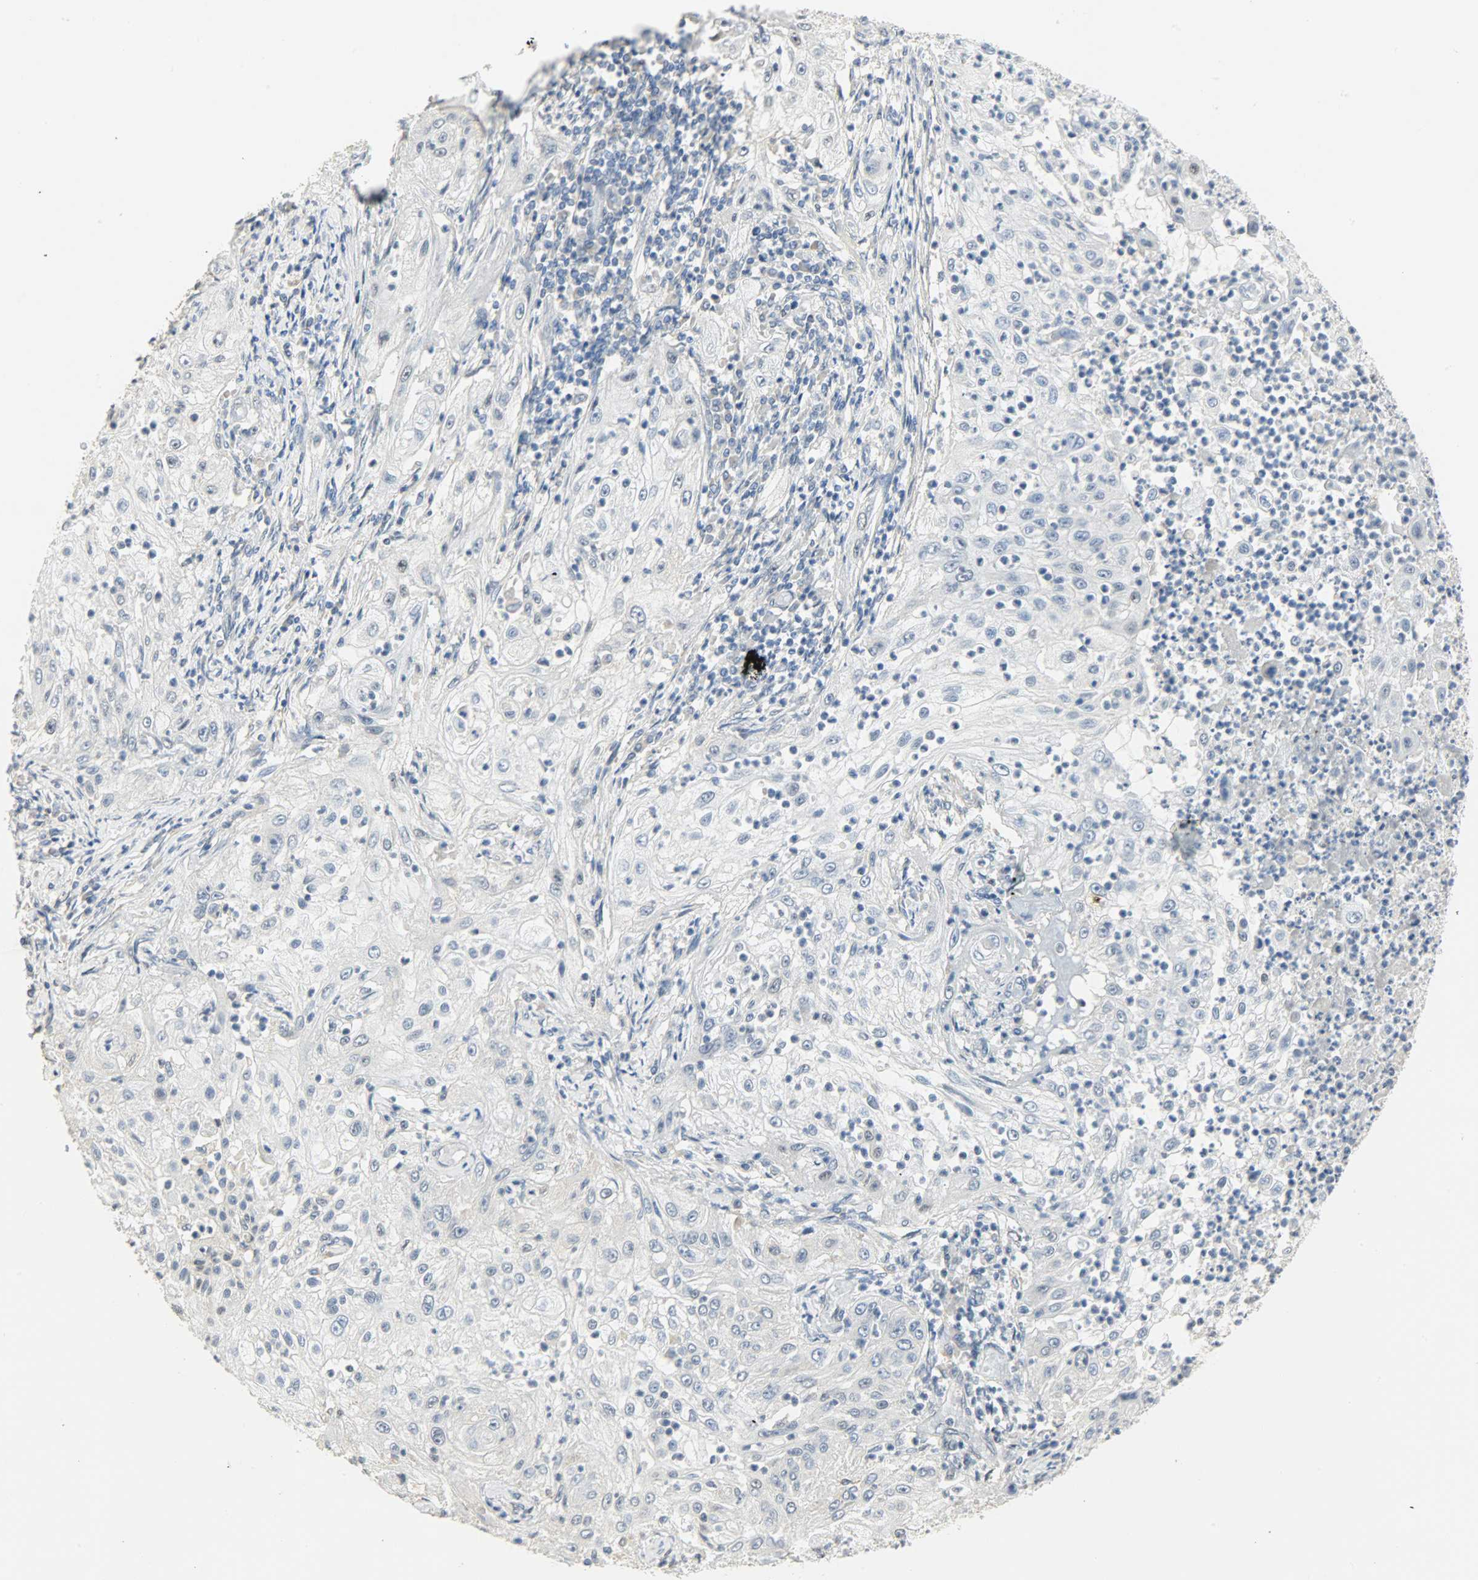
{"staining": {"intensity": "weak", "quantity": "<25%", "location": "nuclear"}, "tissue": "lung cancer", "cell_type": "Tumor cells", "image_type": "cancer", "snomed": [{"axis": "morphology", "description": "Inflammation, NOS"}, {"axis": "morphology", "description": "Squamous cell carcinoma, NOS"}, {"axis": "topography", "description": "Lymph node"}, {"axis": "topography", "description": "Soft tissue"}, {"axis": "topography", "description": "Lung"}], "caption": "The histopathology image shows no staining of tumor cells in lung cancer. (DAB immunohistochemistry, high magnification).", "gene": "NPEPL1", "patient": {"sex": "male", "age": 66}}